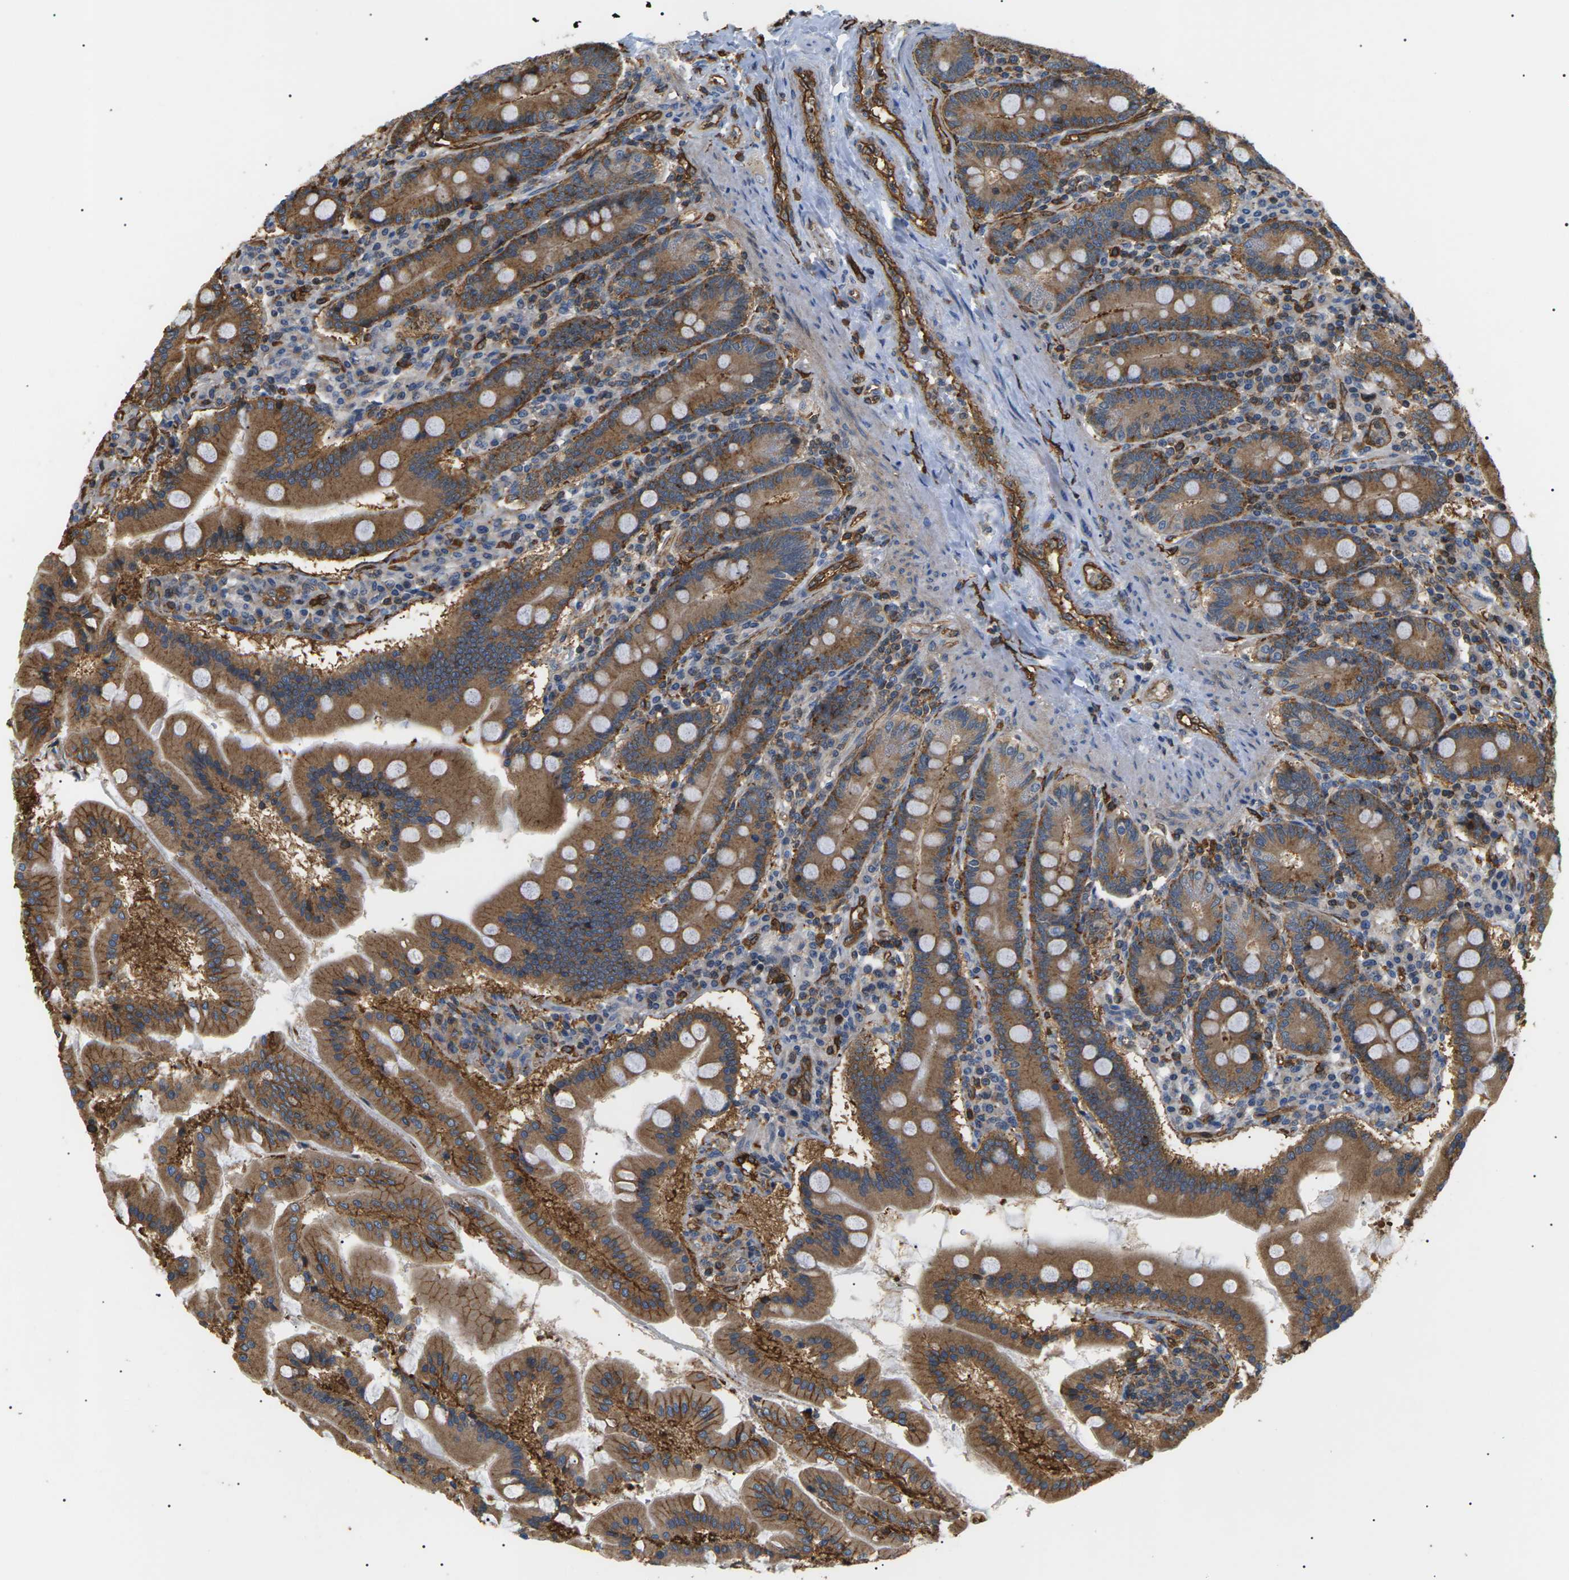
{"staining": {"intensity": "moderate", "quantity": ">75%", "location": "cytoplasmic/membranous"}, "tissue": "duodenum", "cell_type": "Glandular cells", "image_type": "normal", "snomed": [{"axis": "morphology", "description": "Normal tissue, NOS"}, {"axis": "topography", "description": "Duodenum"}], "caption": "Glandular cells display medium levels of moderate cytoplasmic/membranous staining in about >75% of cells in benign duodenum. The protein of interest is shown in brown color, while the nuclei are stained blue.", "gene": "TMTC4", "patient": {"sex": "male", "age": 50}}